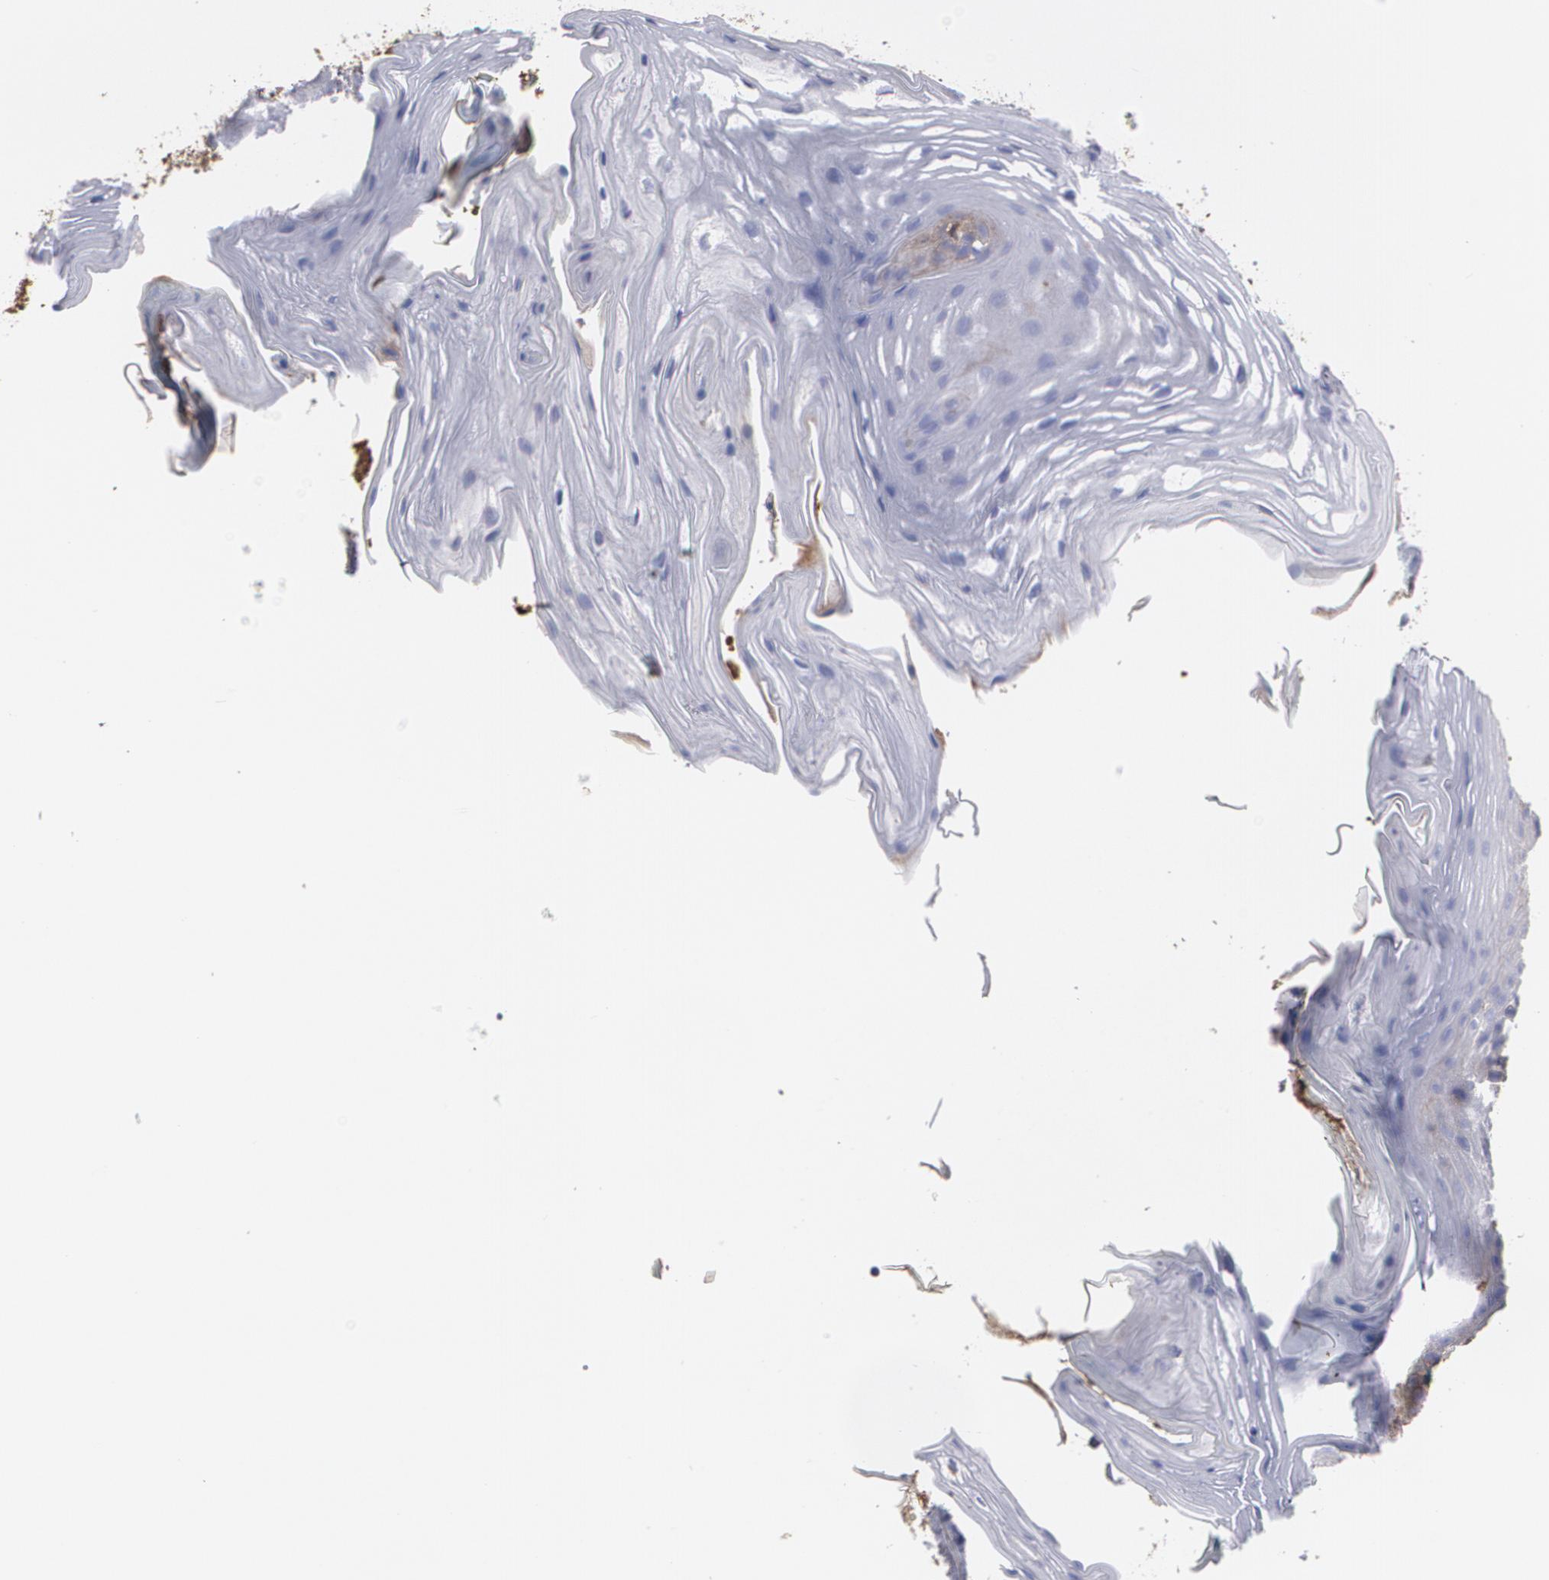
{"staining": {"intensity": "weak", "quantity": "<25%", "location": "cytoplasmic/membranous"}, "tissue": "oral mucosa", "cell_type": "Squamous epithelial cells", "image_type": "normal", "snomed": [{"axis": "morphology", "description": "Normal tissue, NOS"}, {"axis": "topography", "description": "Oral tissue"}], "caption": "Immunohistochemistry (IHC) of normal human oral mucosa reveals no staining in squamous epithelial cells. (DAB immunohistochemistry with hematoxylin counter stain).", "gene": "FBLN1", "patient": {"sex": "male", "age": 62}}